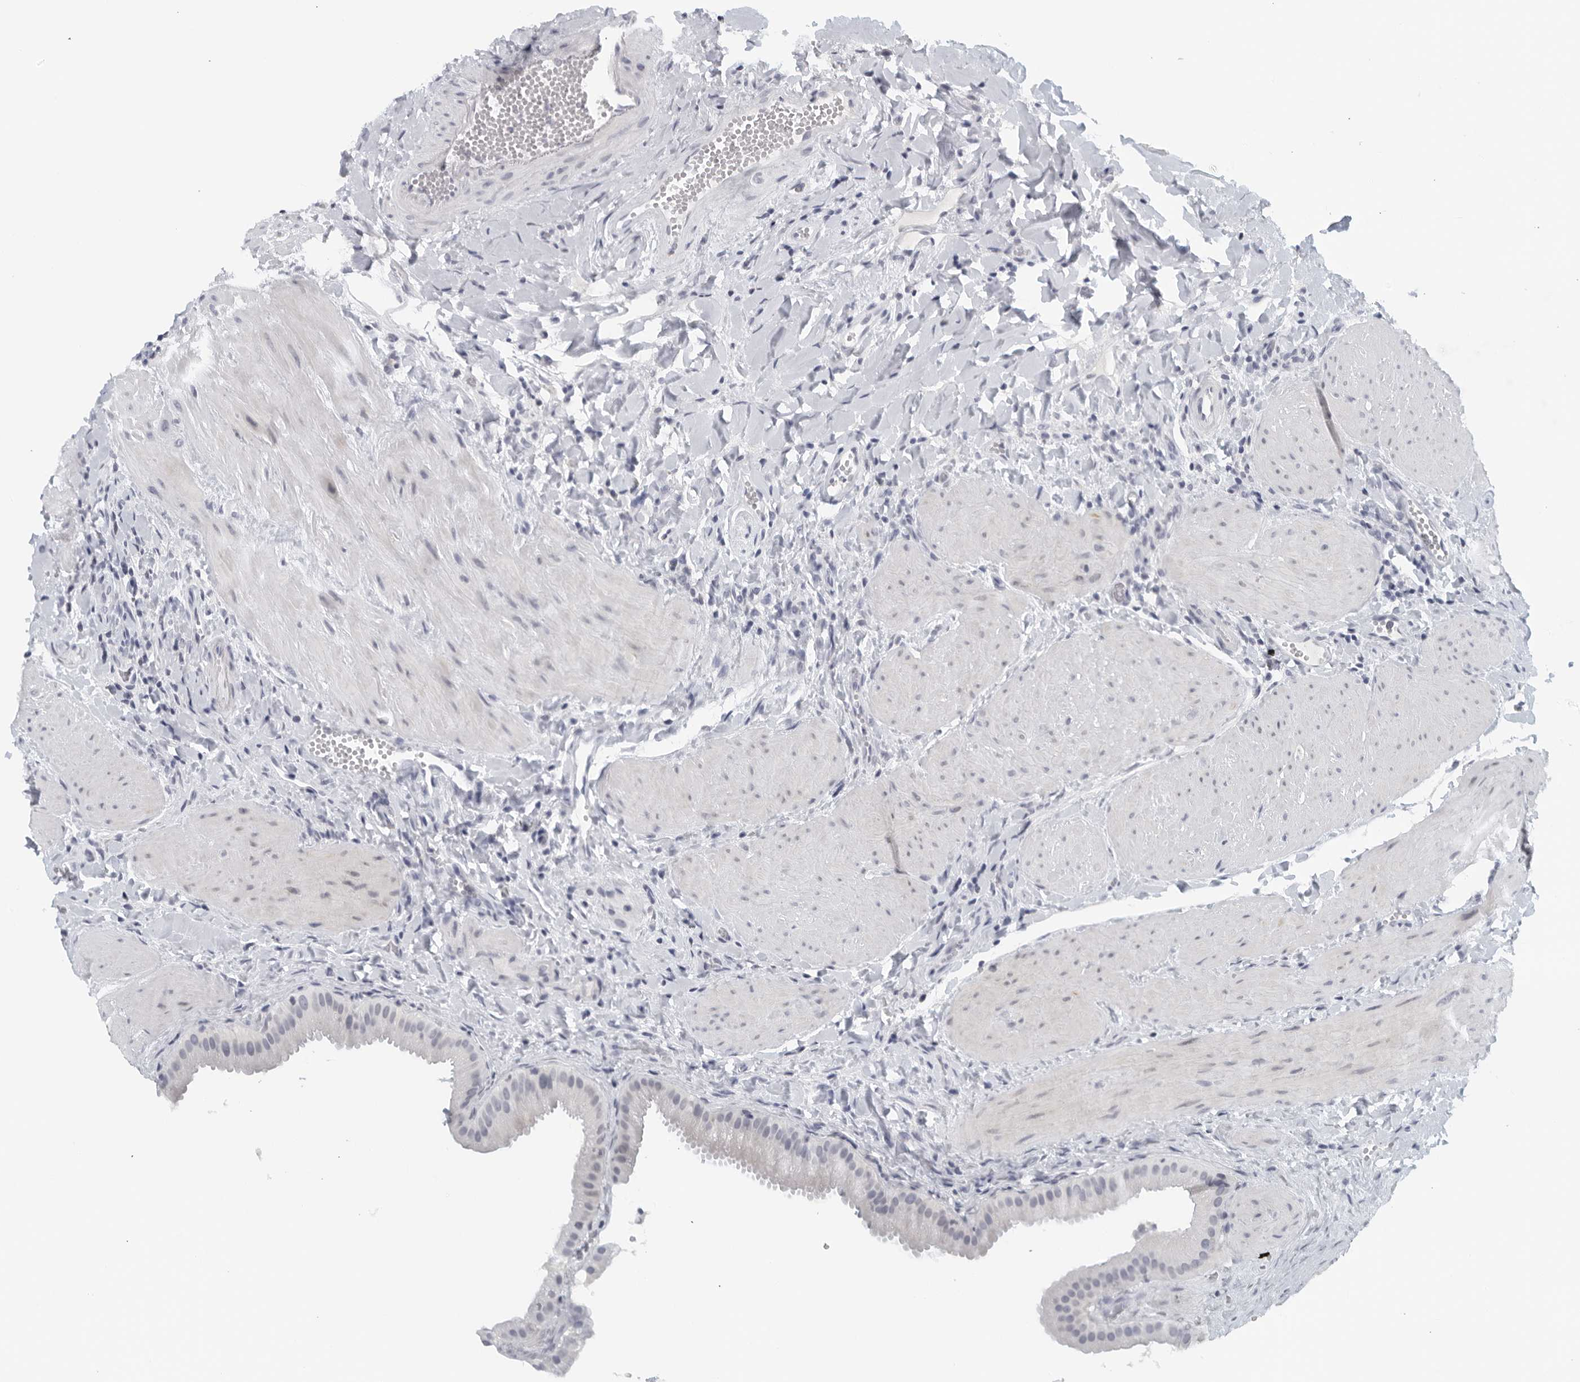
{"staining": {"intensity": "negative", "quantity": "none", "location": "none"}, "tissue": "gallbladder", "cell_type": "Glandular cells", "image_type": "normal", "snomed": [{"axis": "morphology", "description": "Normal tissue, NOS"}, {"axis": "topography", "description": "Gallbladder"}], "caption": "Immunohistochemistry (IHC) histopathology image of benign human gallbladder stained for a protein (brown), which shows no positivity in glandular cells. (DAB IHC, high magnification).", "gene": "MATN1", "patient": {"sex": "male", "age": 55}}